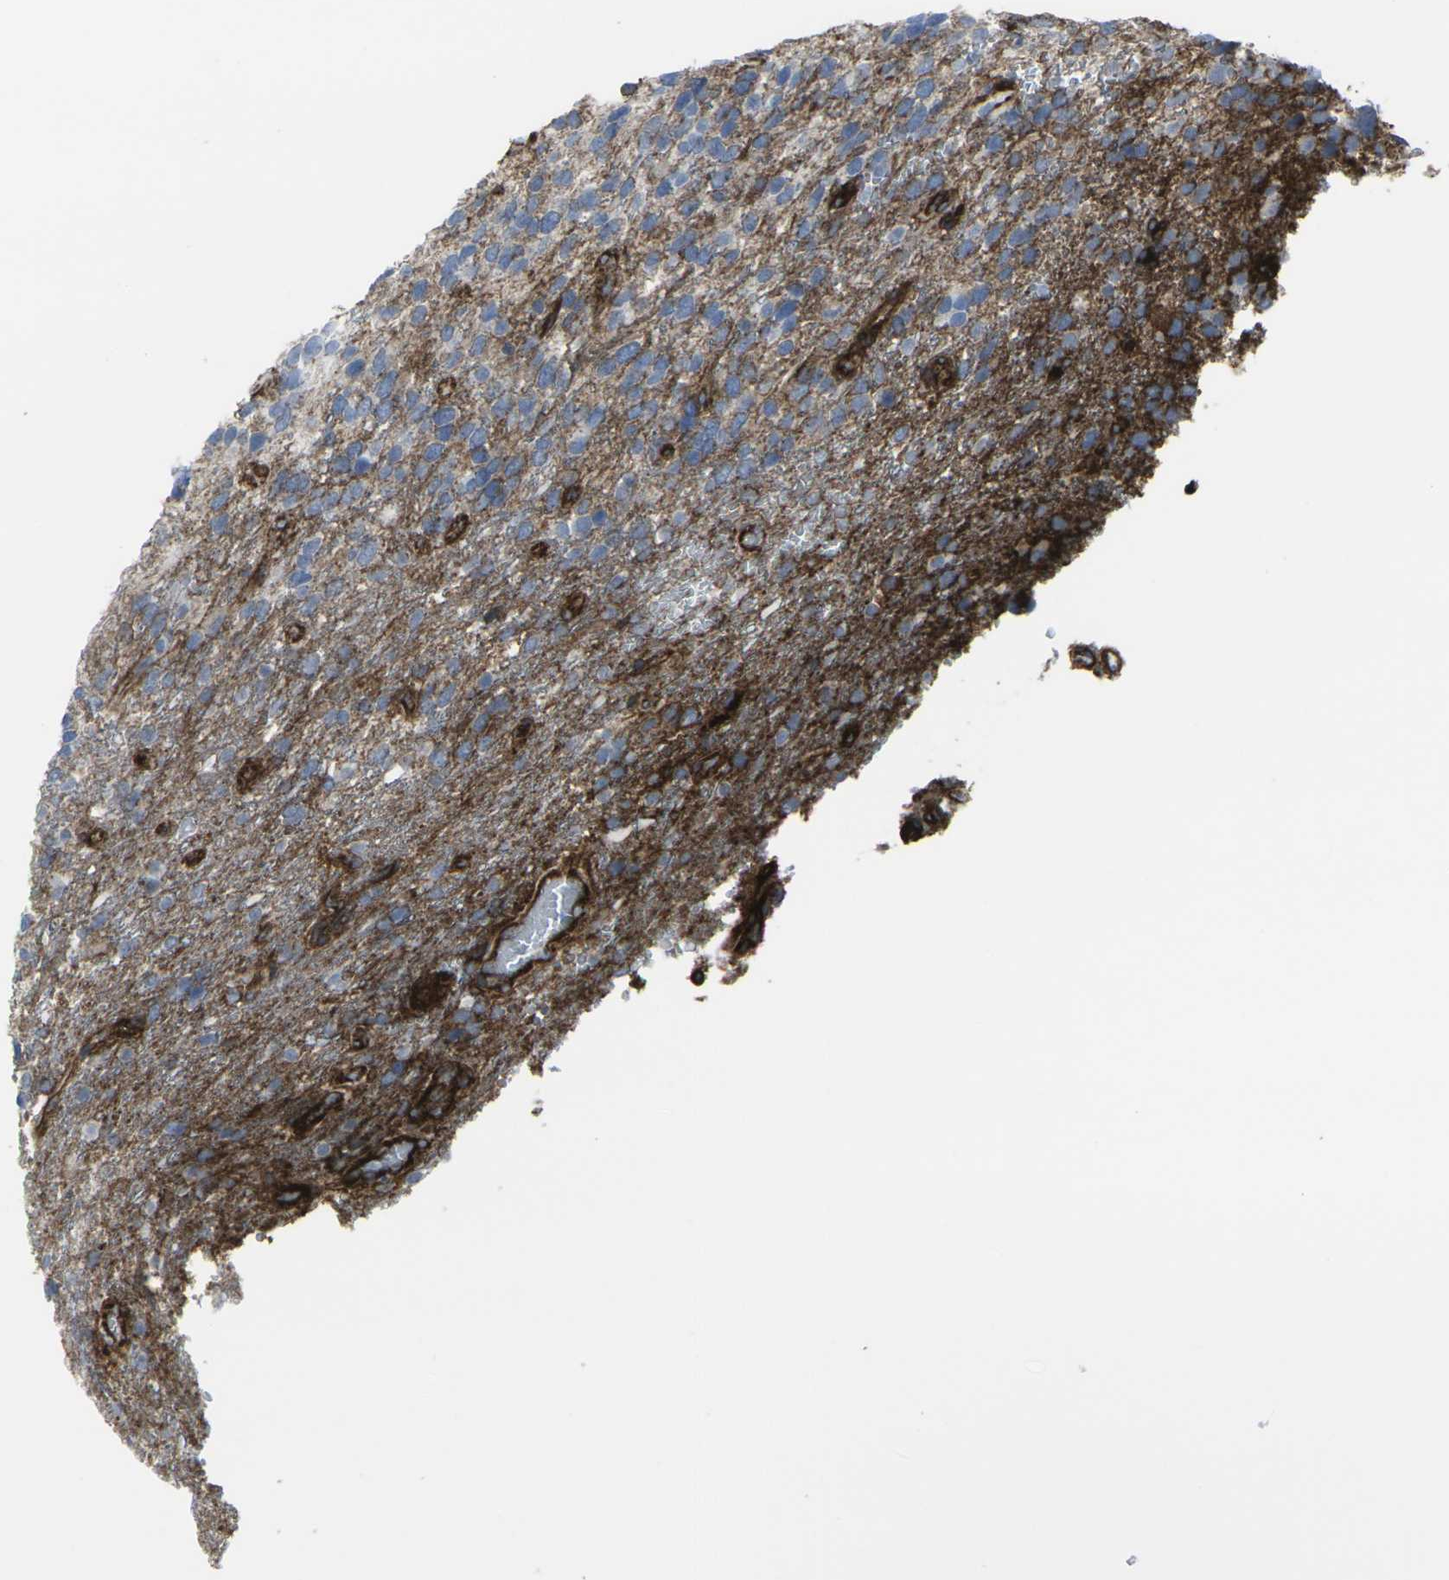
{"staining": {"intensity": "moderate", "quantity": "<25%", "location": "cytoplasmic/membranous"}, "tissue": "glioma", "cell_type": "Tumor cells", "image_type": "cancer", "snomed": [{"axis": "morphology", "description": "Glioma, malignant, High grade"}, {"axis": "topography", "description": "Brain"}], "caption": "Glioma stained with a protein marker displays moderate staining in tumor cells.", "gene": "CDH11", "patient": {"sex": "female", "age": 58}}